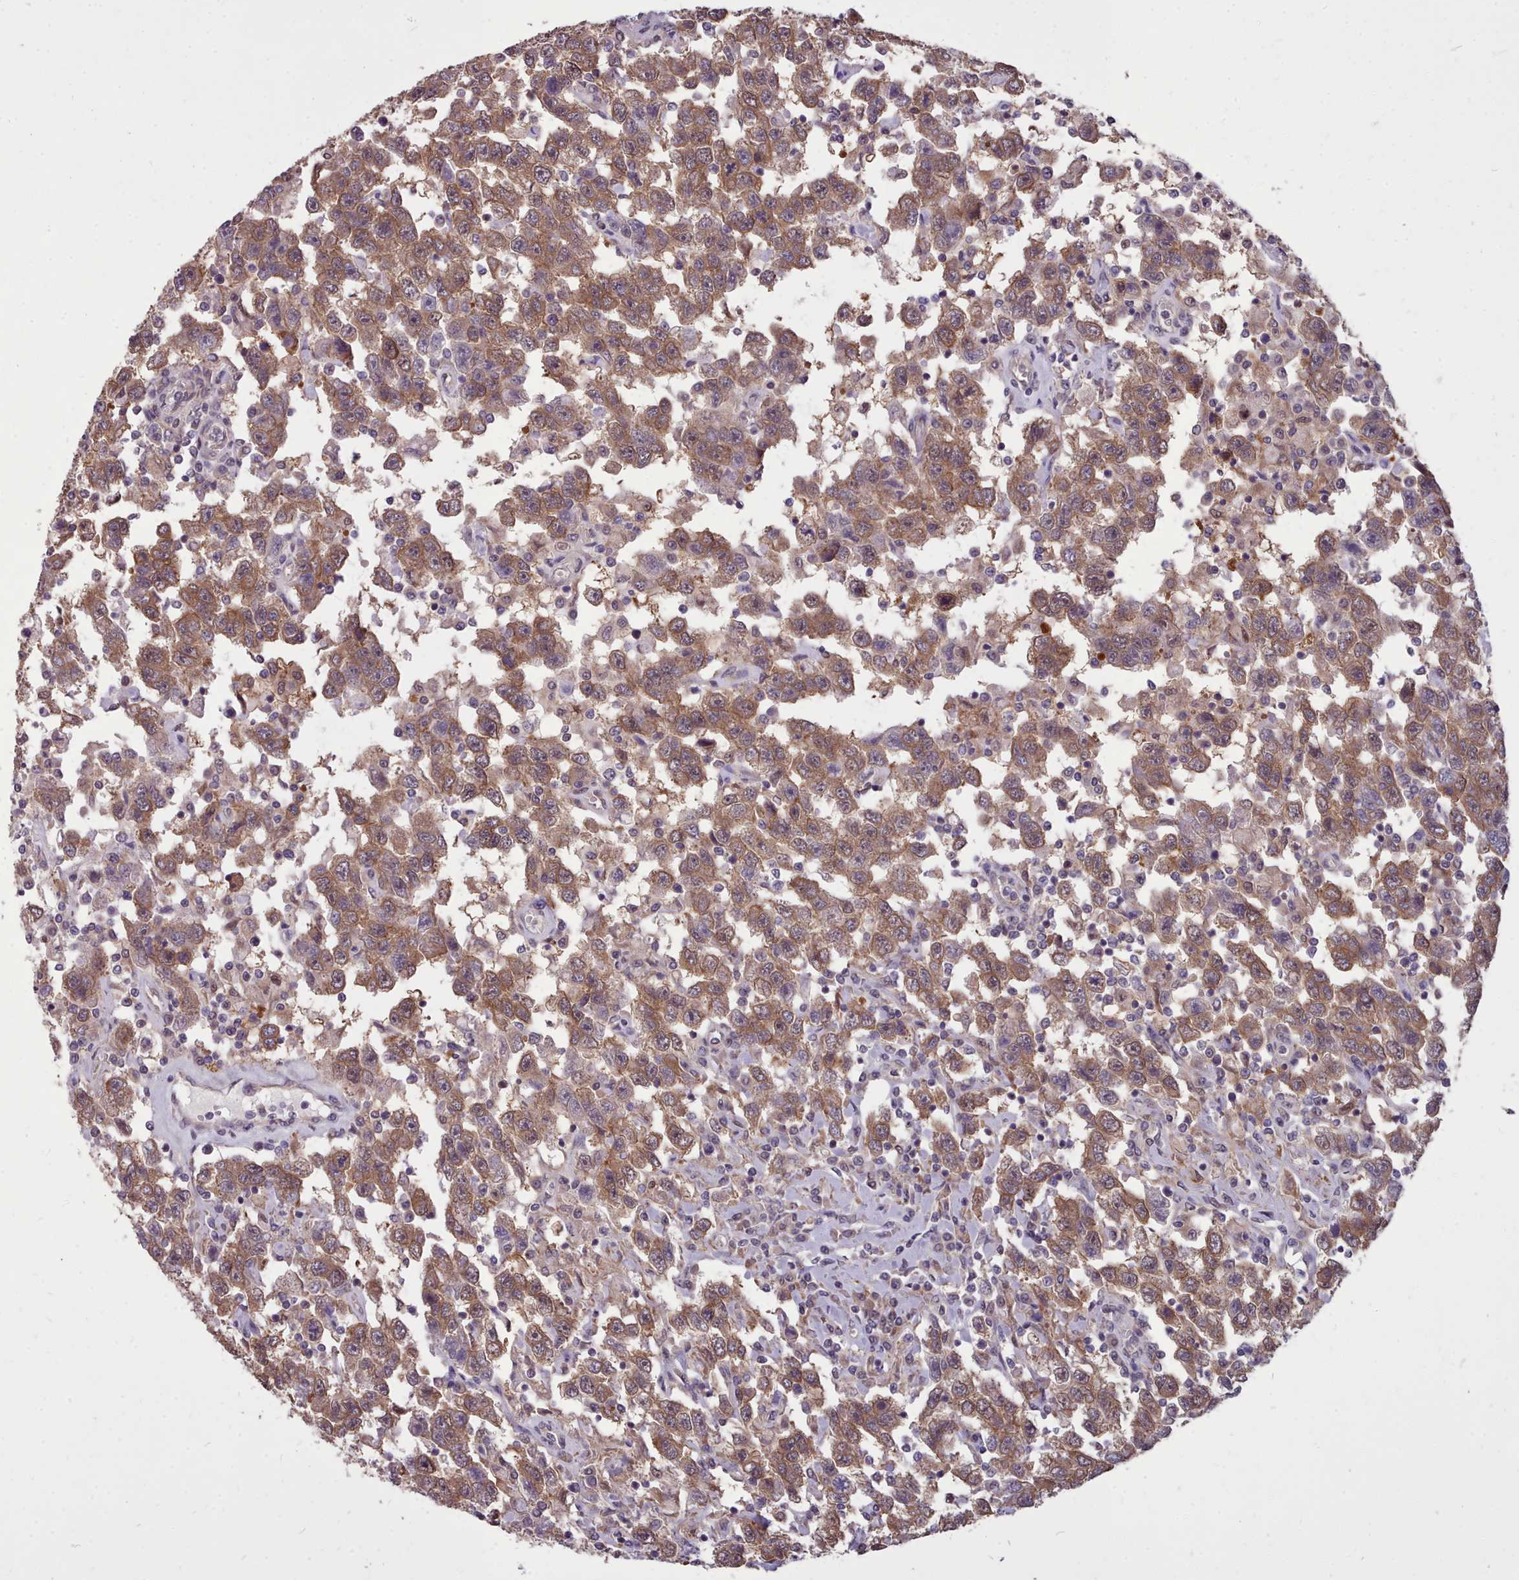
{"staining": {"intensity": "moderate", "quantity": ">75%", "location": "cytoplasmic/membranous"}, "tissue": "testis cancer", "cell_type": "Tumor cells", "image_type": "cancer", "snomed": [{"axis": "morphology", "description": "Seminoma, NOS"}, {"axis": "topography", "description": "Testis"}], "caption": "Immunohistochemistry (IHC) (DAB) staining of human testis cancer (seminoma) displays moderate cytoplasmic/membranous protein staining in about >75% of tumor cells.", "gene": "AHCY", "patient": {"sex": "male", "age": 41}}